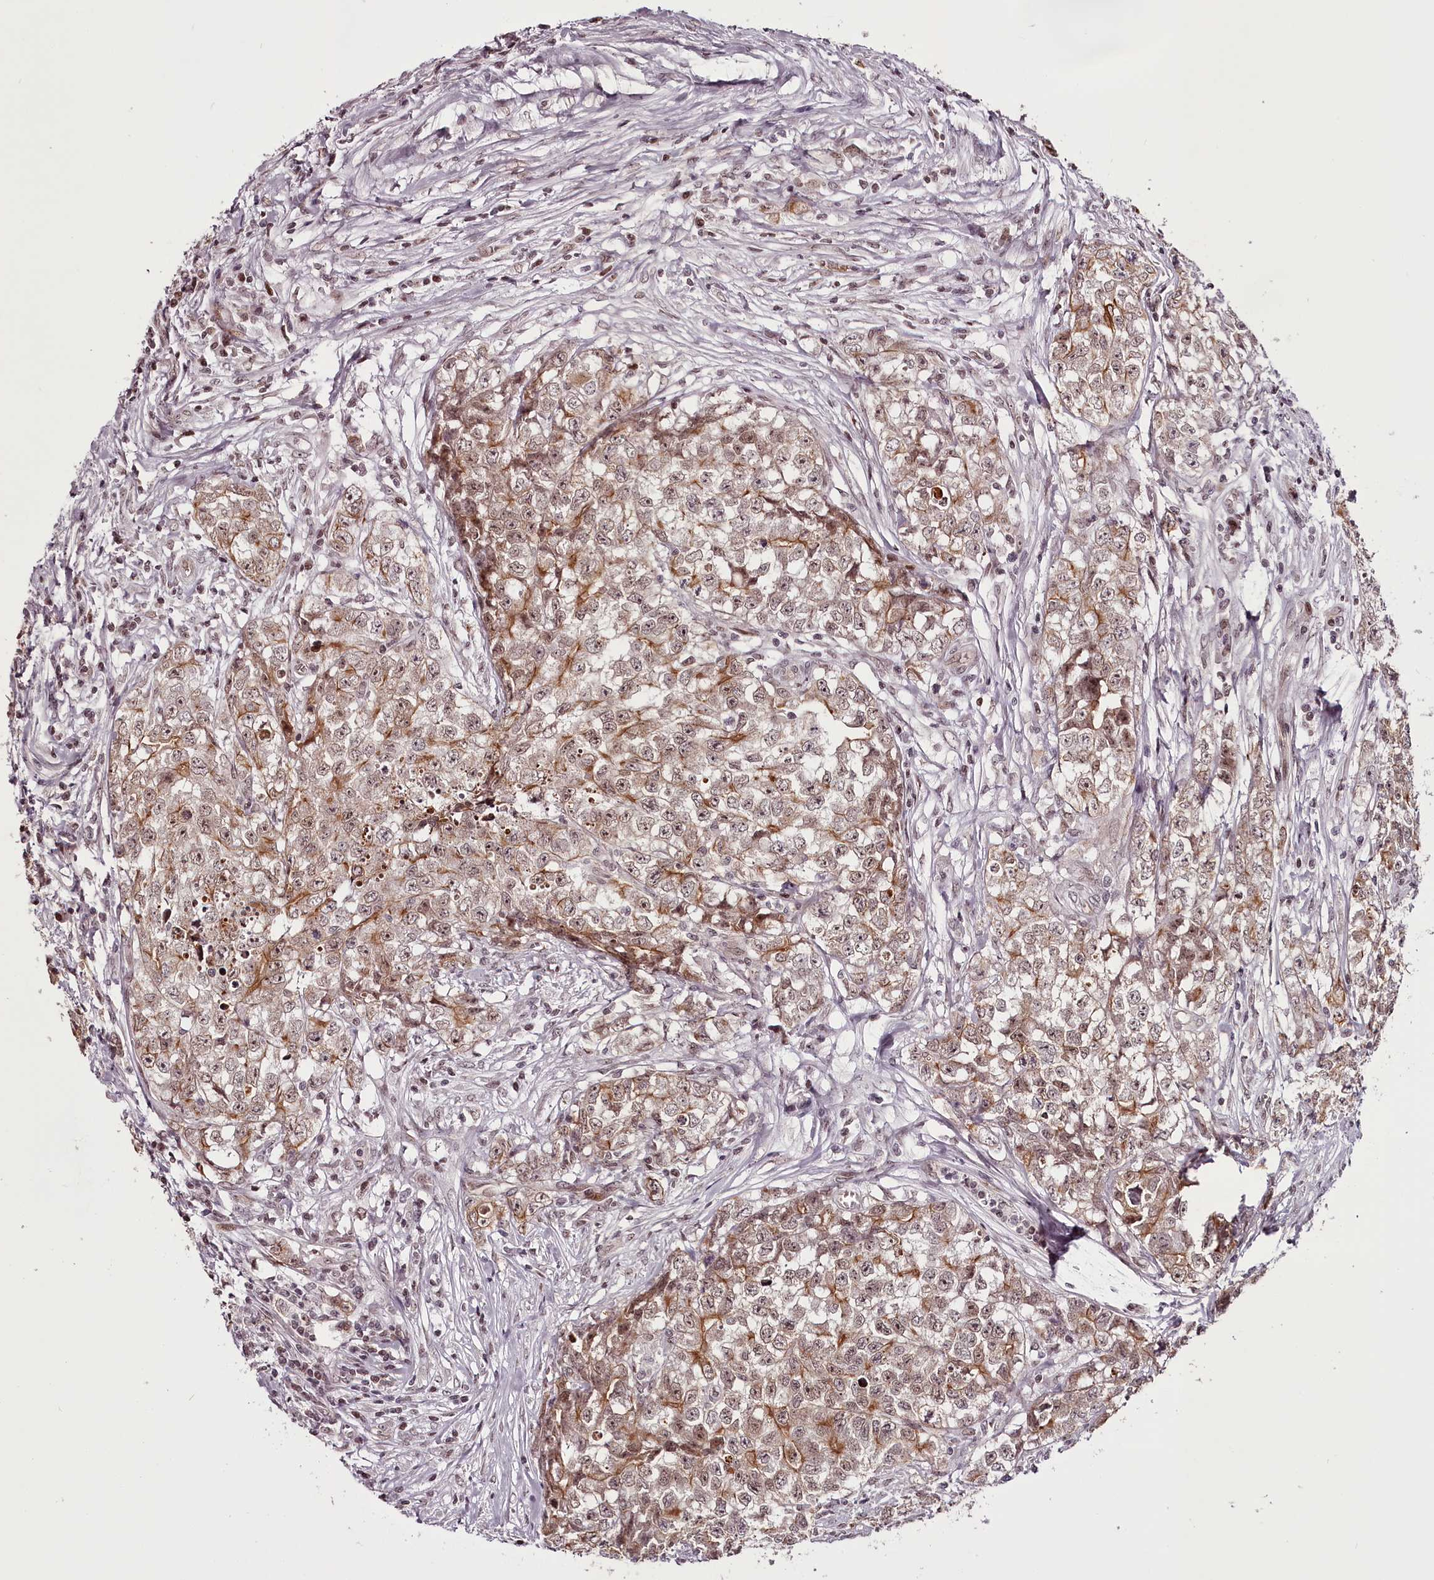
{"staining": {"intensity": "moderate", "quantity": ">75%", "location": "cytoplasmic/membranous"}, "tissue": "testis cancer", "cell_type": "Tumor cells", "image_type": "cancer", "snomed": [{"axis": "morphology", "description": "Seminoma, NOS"}, {"axis": "morphology", "description": "Carcinoma, Embryonal, NOS"}, {"axis": "topography", "description": "Testis"}], "caption": "Human testis embryonal carcinoma stained with a brown dye demonstrates moderate cytoplasmic/membranous positive staining in approximately >75% of tumor cells.", "gene": "THYN1", "patient": {"sex": "male", "age": 43}}